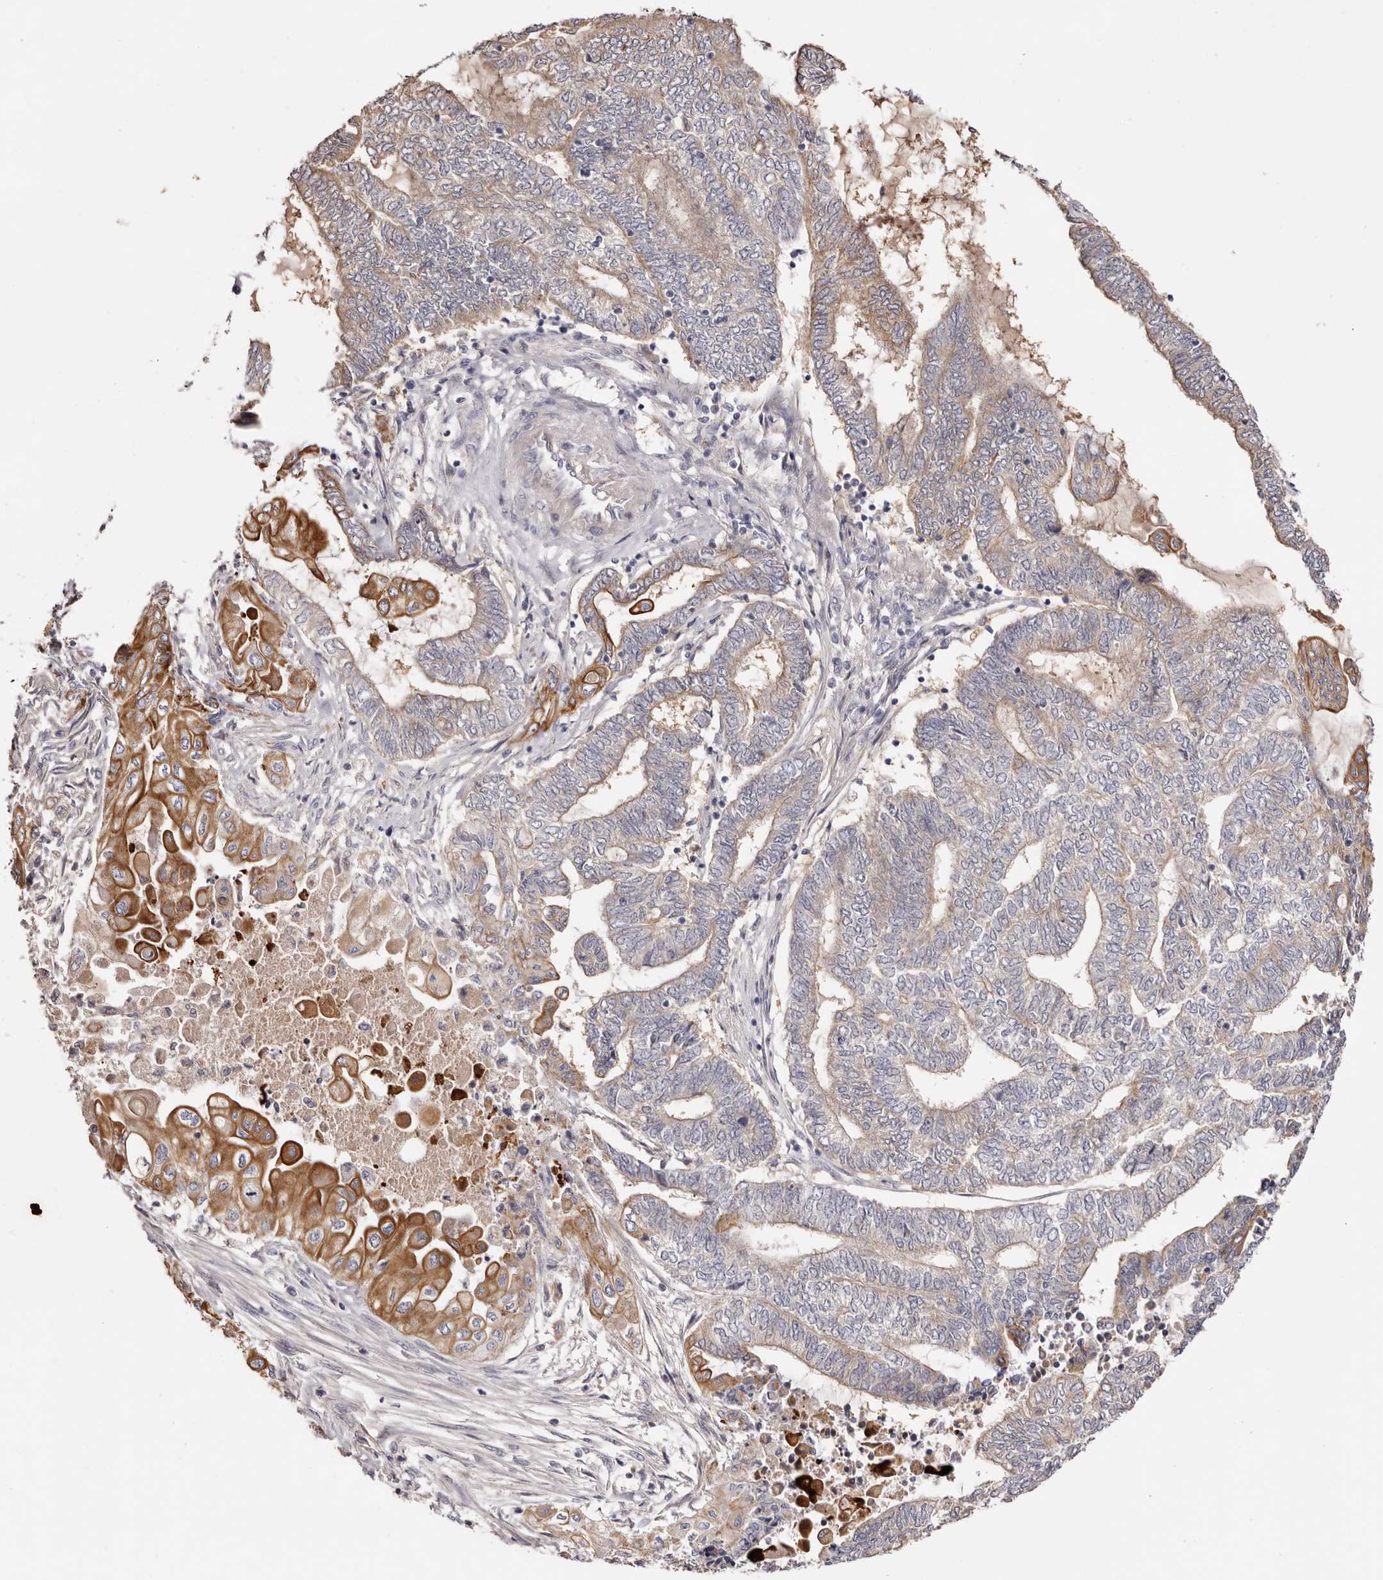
{"staining": {"intensity": "moderate", "quantity": "25%-75%", "location": "cytoplasmic/membranous"}, "tissue": "endometrial cancer", "cell_type": "Tumor cells", "image_type": "cancer", "snomed": [{"axis": "morphology", "description": "Adenocarcinoma, NOS"}, {"axis": "topography", "description": "Uterus"}, {"axis": "topography", "description": "Endometrium"}], "caption": "Endometrial cancer tissue exhibits moderate cytoplasmic/membranous positivity in about 25%-75% of tumor cells, visualized by immunohistochemistry. (Stains: DAB (3,3'-diaminobenzidine) in brown, nuclei in blue, Microscopy: brightfield microscopy at high magnification).", "gene": "STK16", "patient": {"sex": "female", "age": 70}}